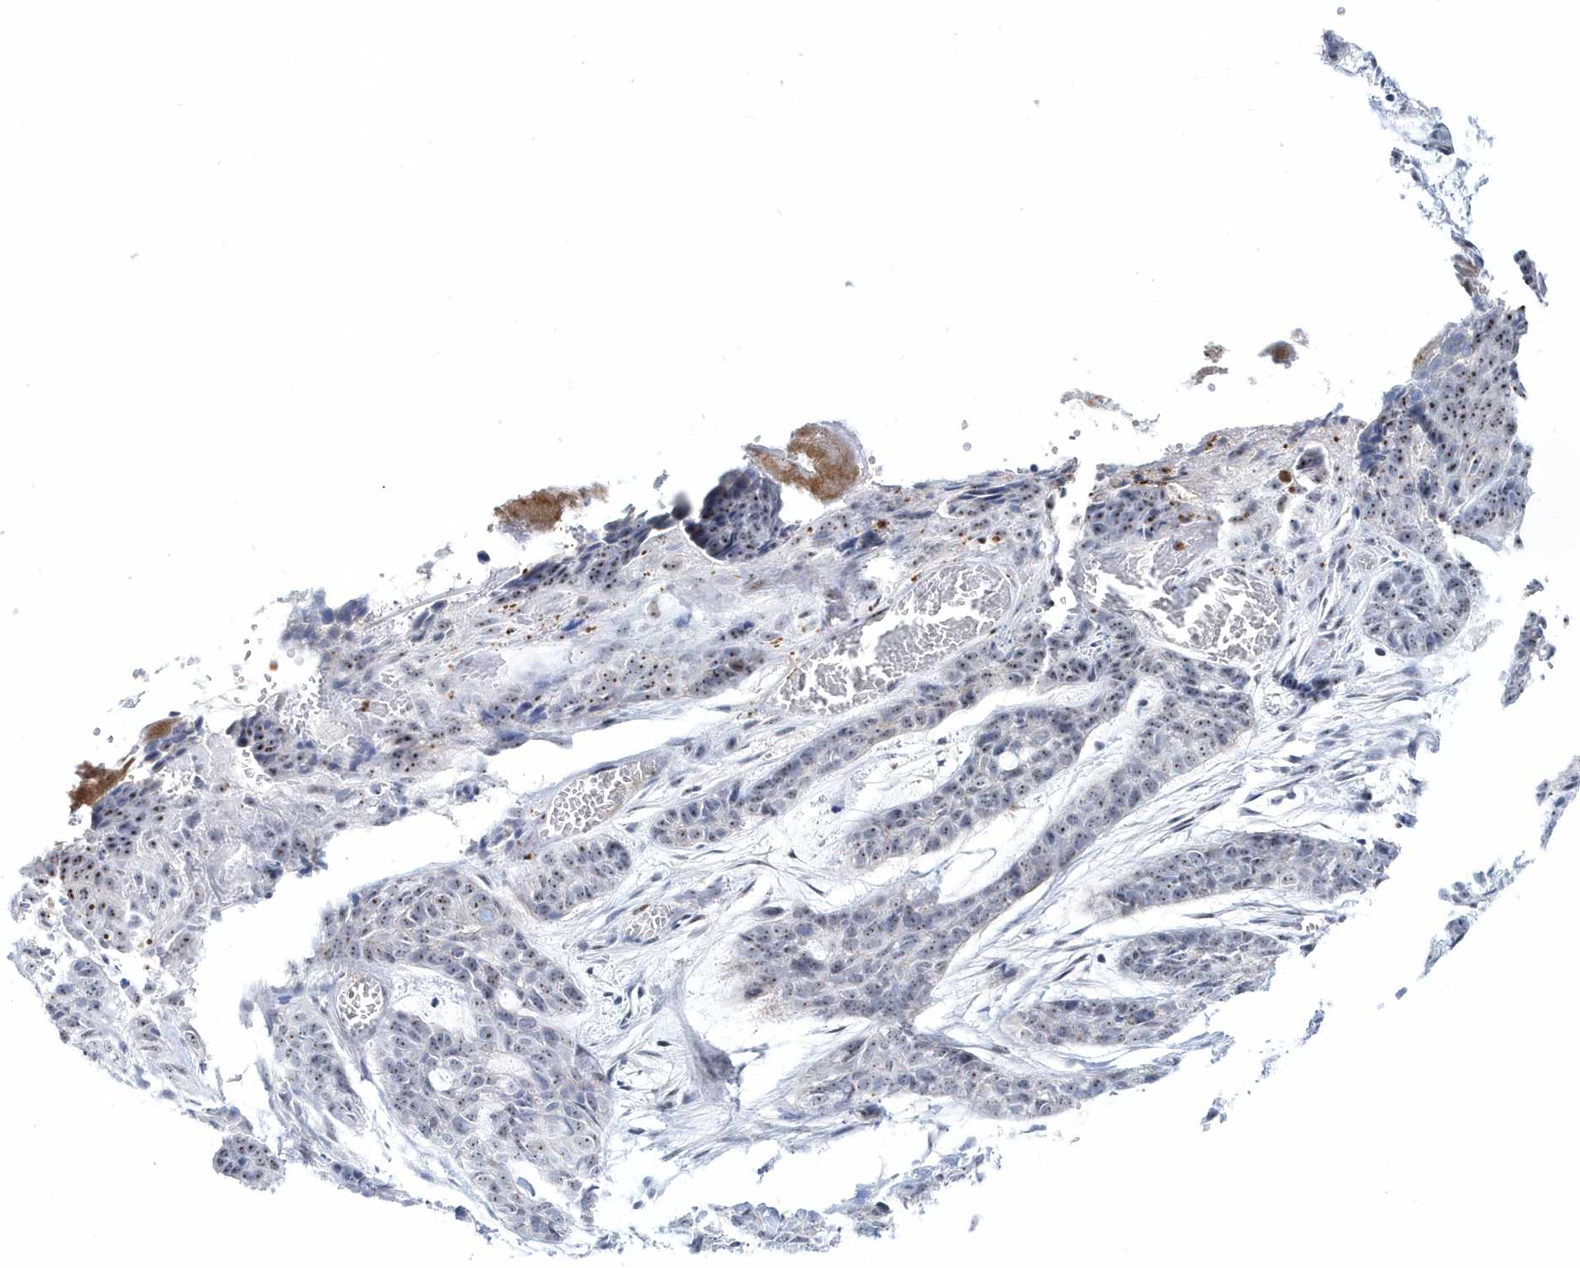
{"staining": {"intensity": "negative", "quantity": "none", "location": "none"}, "tissue": "skin cancer", "cell_type": "Tumor cells", "image_type": "cancer", "snomed": [{"axis": "morphology", "description": "Basal cell carcinoma"}, {"axis": "topography", "description": "Skin"}], "caption": "DAB immunohistochemical staining of skin basal cell carcinoma displays no significant expression in tumor cells.", "gene": "ASCL4", "patient": {"sex": "female", "age": 64}}